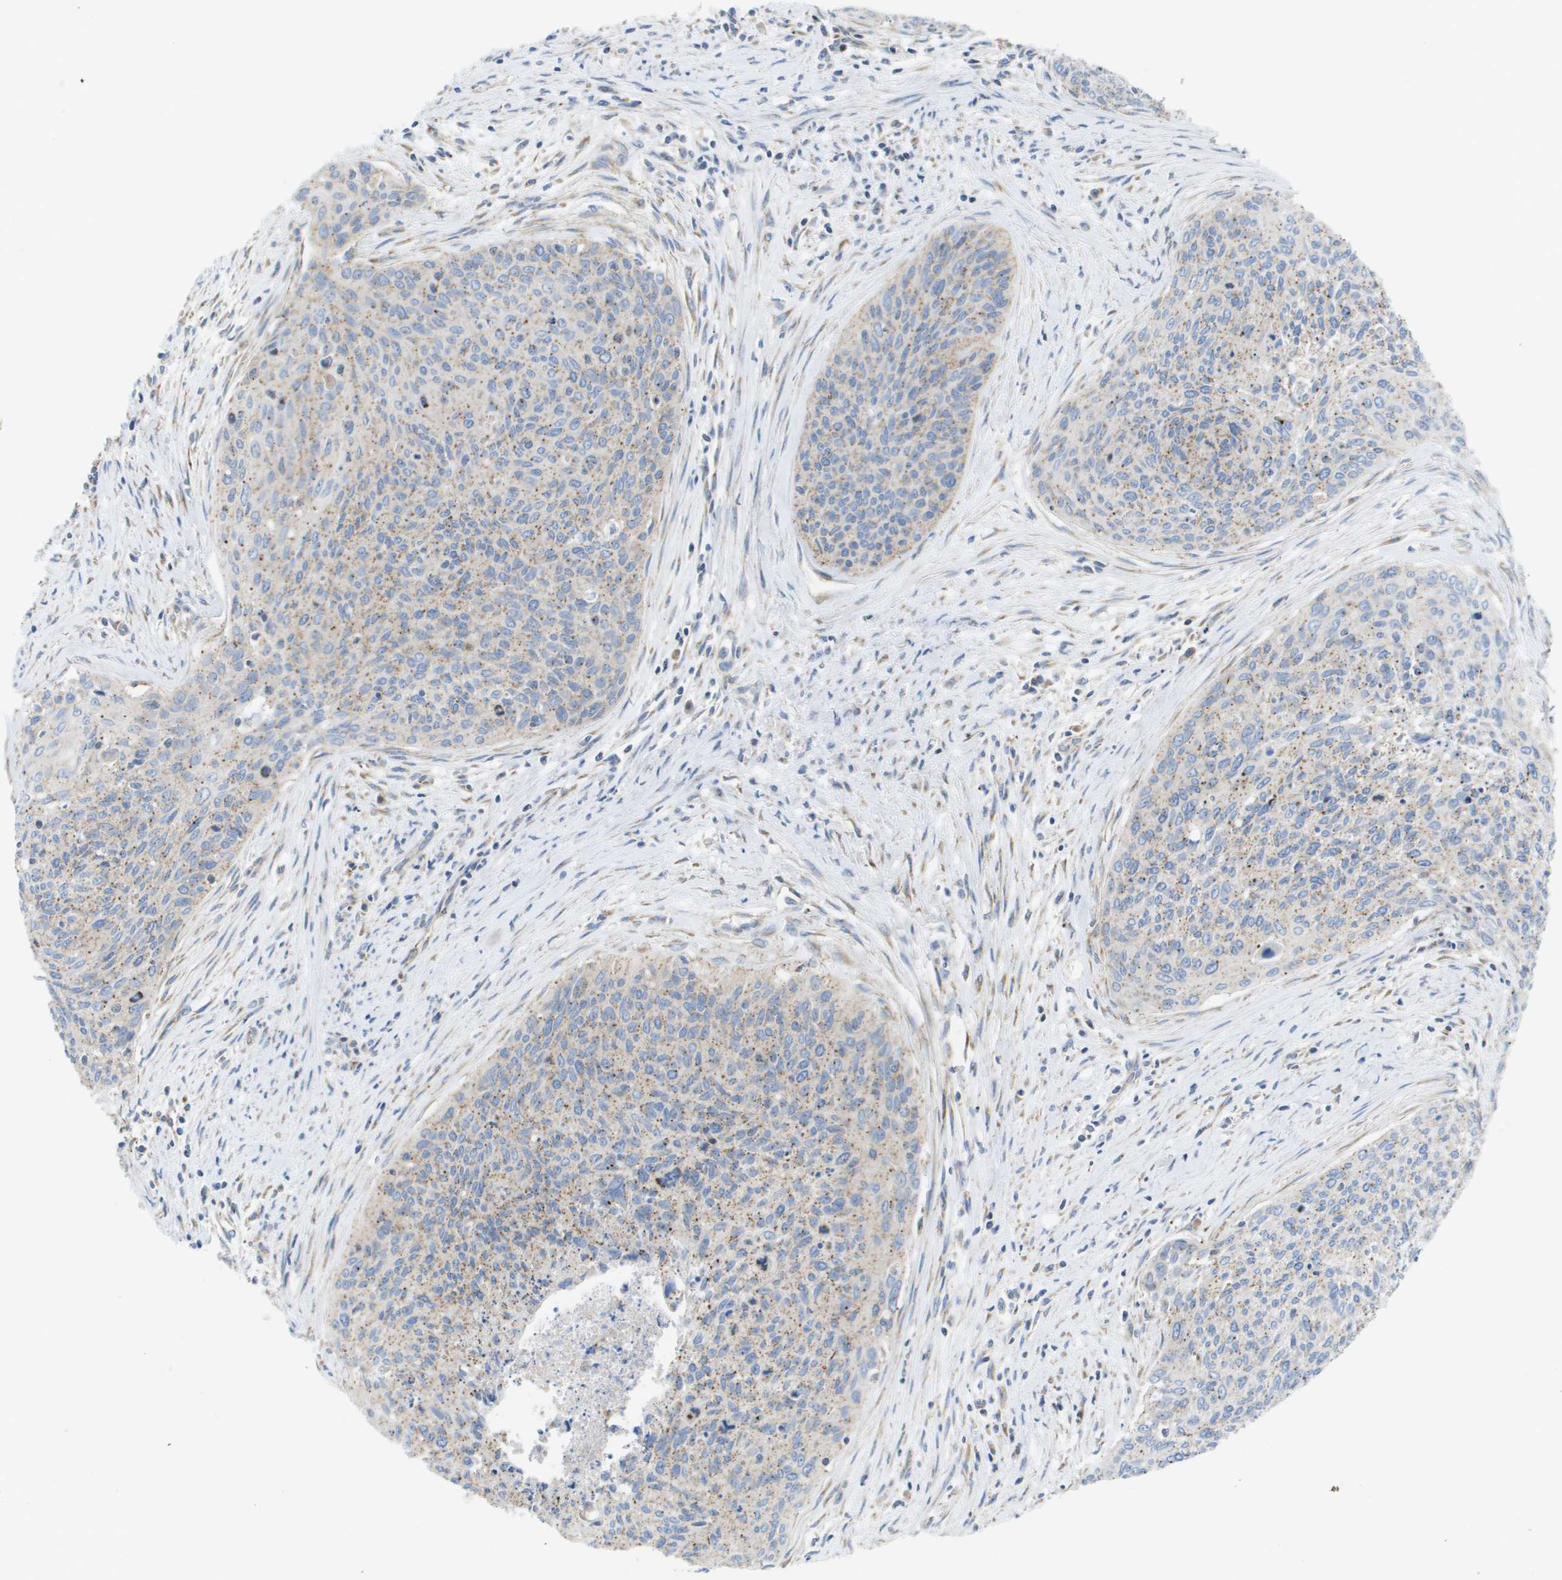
{"staining": {"intensity": "weak", "quantity": ">75%", "location": "cytoplasmic/membranous"}, "tissue": "cervical cancer", "cell_type": "Tumor cells", "image_type": "cancer", "snomed": [{"axis": "morphology", "description": "Squamous cell carcinoma, NOS"}, {"axis": "topography", "description": "Cervix"}], "caption": "Cervical squamous cell carcinoma stained with IHC shows weak cytoplasmic/membranous positivity in approximately >75% of tumor cells.", "gene": "FIS1", "patient": {"sex": "female", "age": 55}}